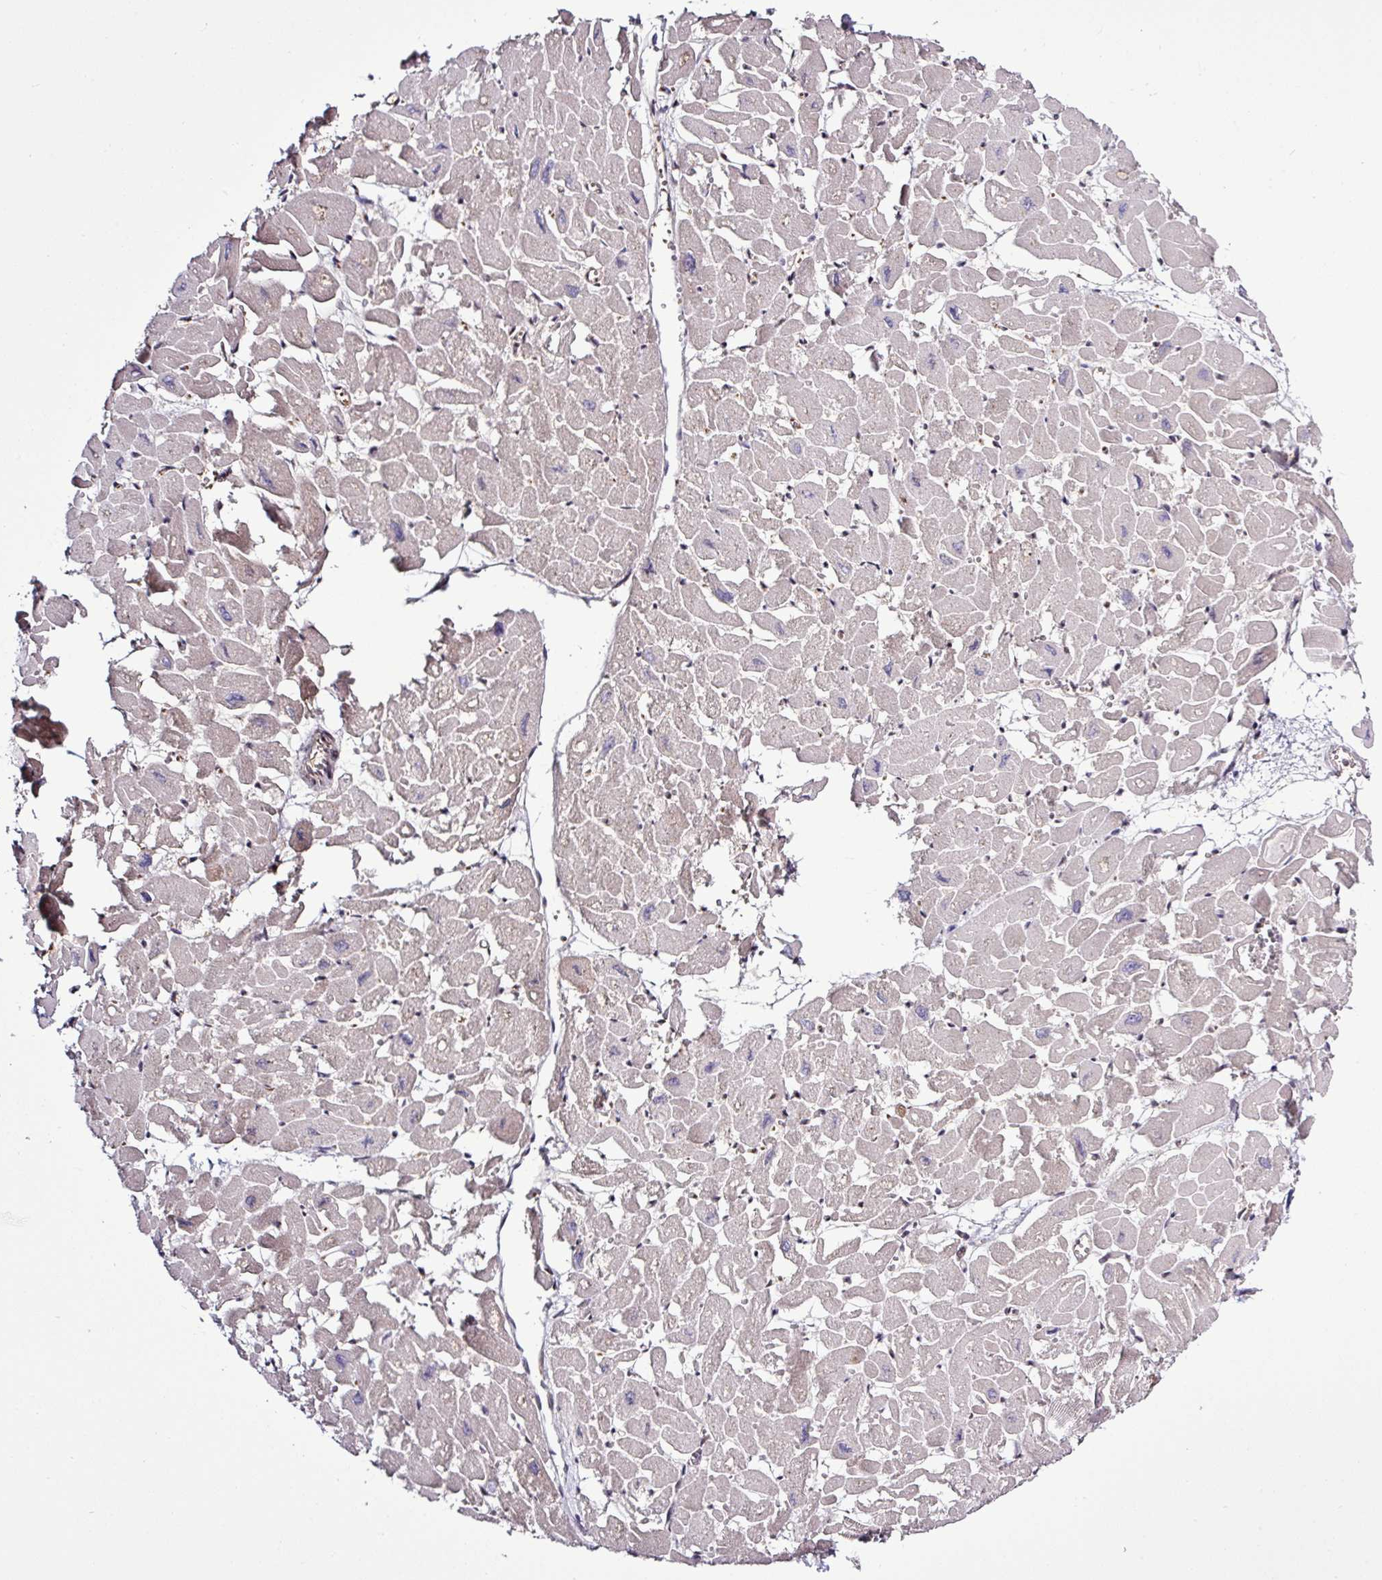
{"staining": {"intensity": "moderate", "quantity": "25%-75%", "location": "cytoplasmic/membranous"}, "tissue": "heart muscle", "cell_type": "Cardiomyocytes", "image_type": "normal", "snomed": [{"axis": "morphology", "description": "Normal tissue, NOS"}, {"axis": "topography", "description": "Heart"}], "caption": "A high-resolution photomicrograph shows IHC staining of unremarkable heart muscle, which displays moderate cytoplasmic/membranous staining in approximately 25%-75% of cardiomyocytes. The protein of interest is shown in brown color, while the nuclei are stained blue.", "gene": "ITPKC", "patient": {"sex": "male", "age": 54}}